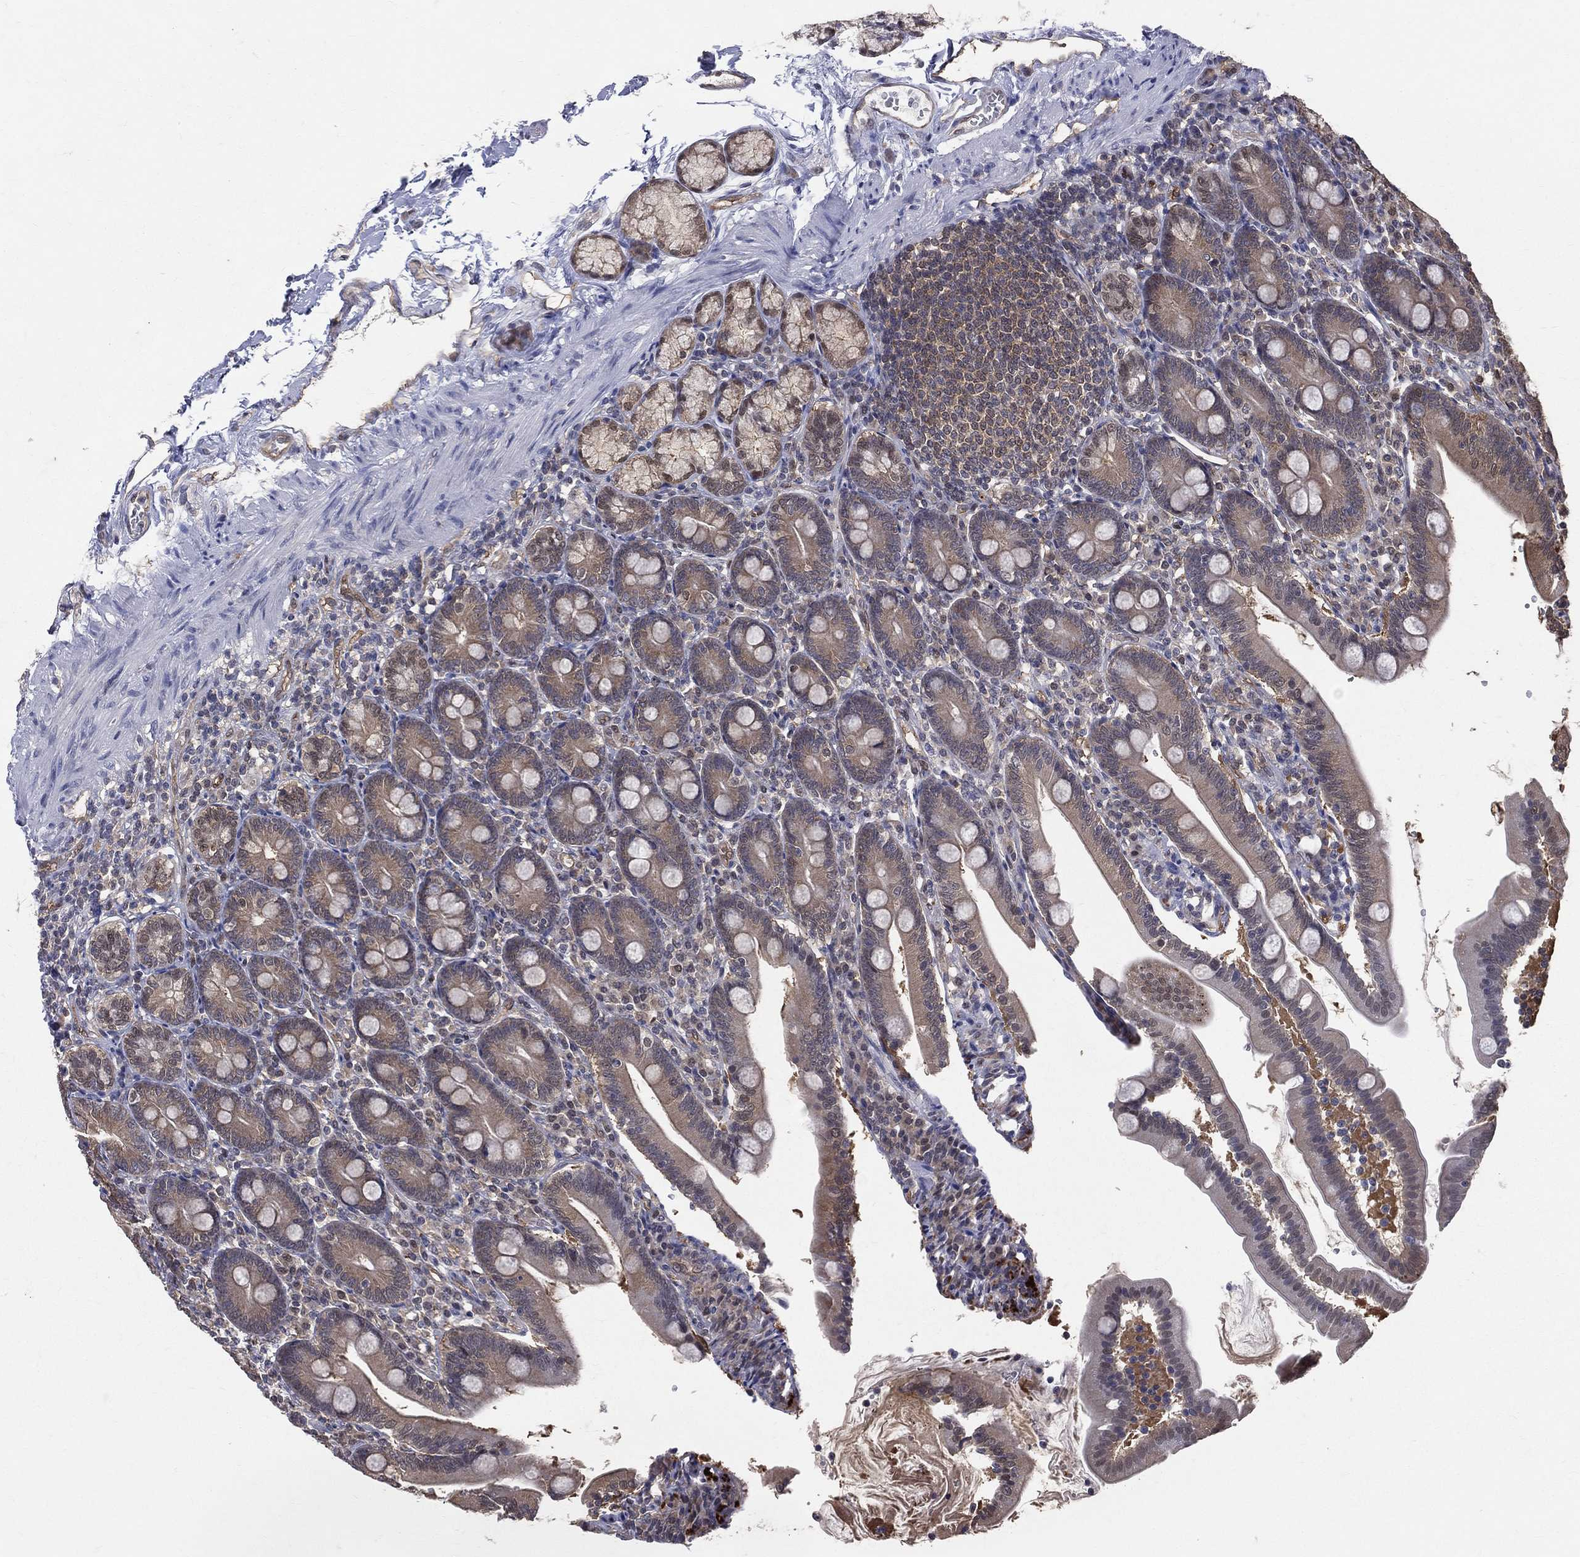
{"staining": {"intensity": "weak", "quantity": "<25%", "location": "cytoplasmic/membranous"}, "tissue": "duodenum", "cell_type": "Glandular cells", "image_type": "normal", "snomed": [{"axis": "morphology", "description": "Normal tissue, NOS"}, {"axis": "topography", "description": "Duodenum"}], "caption": "Glandular cells show no significant staining in normal duodenum. Nuclei are stained in blue.", "gene": "GMPR2", "patient": {"sex": "female", "age": 67}}